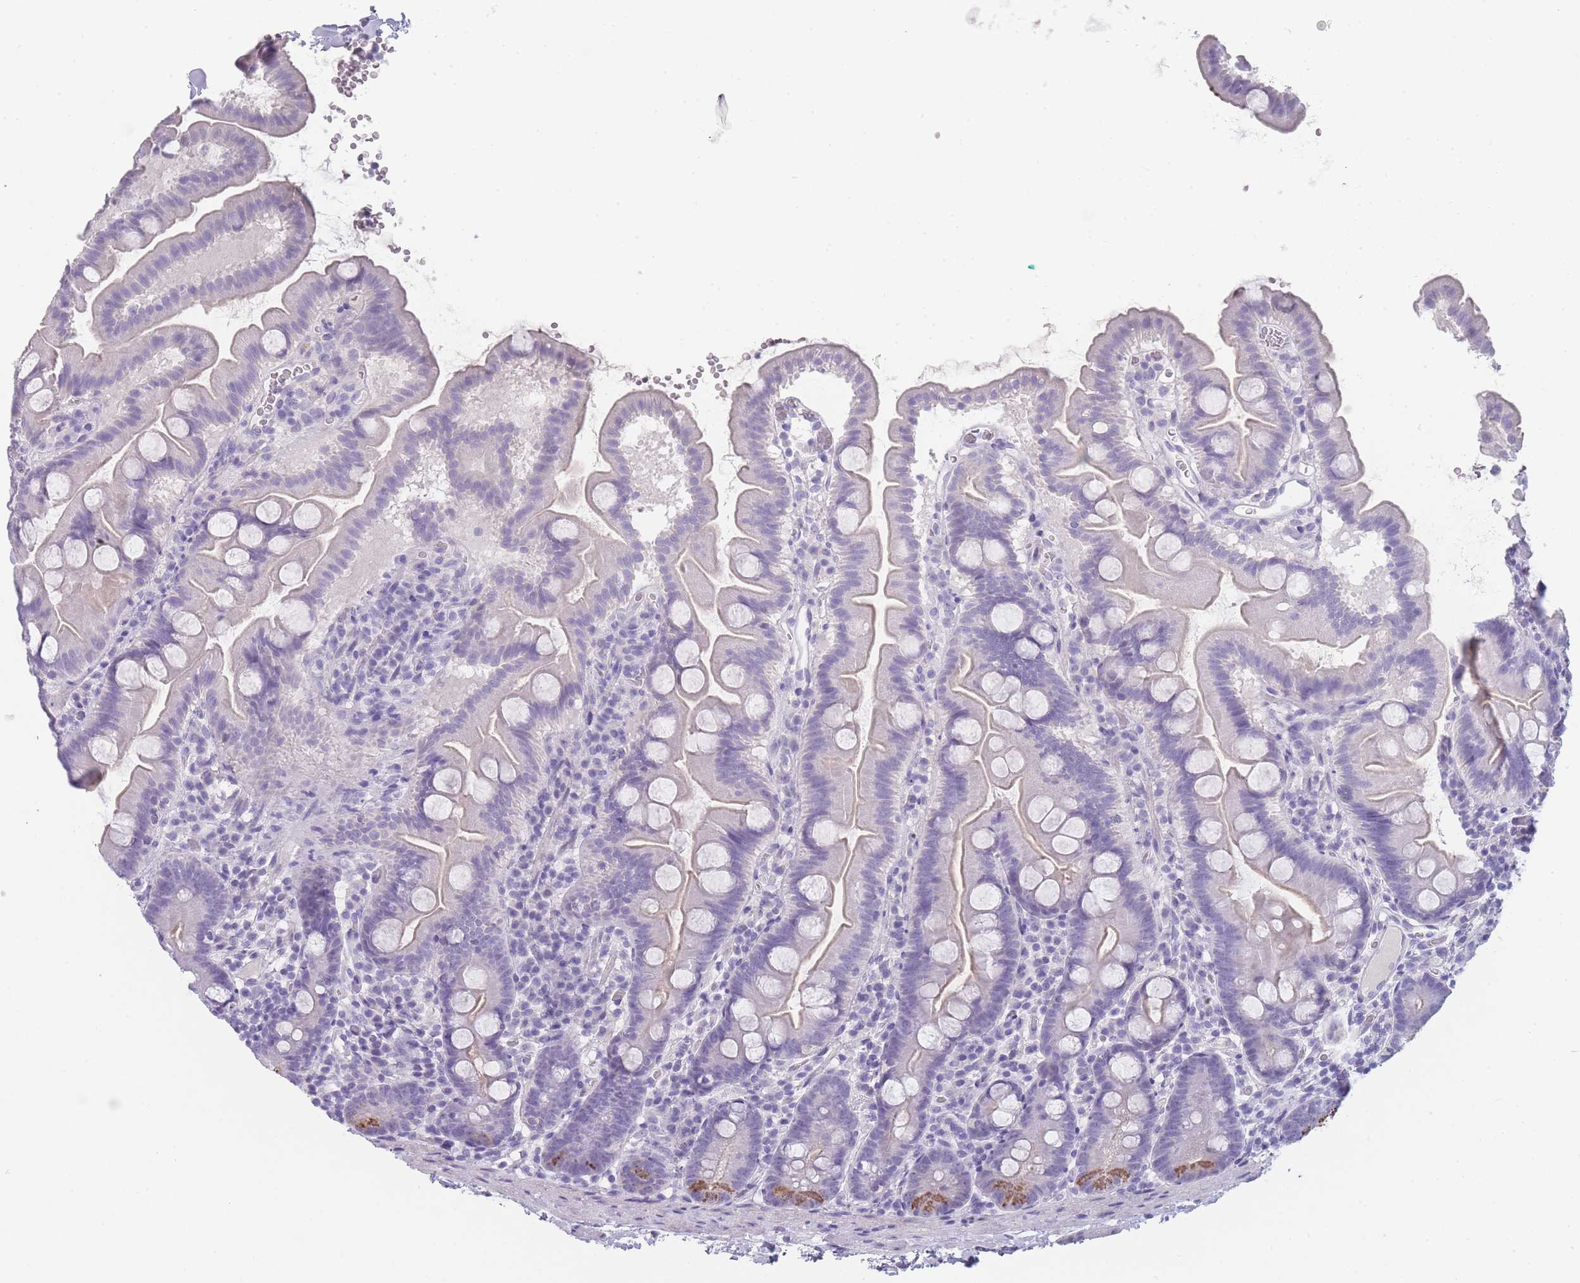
{"staining": {"intensity": "moderate", "quantity": "<25%", "location": "cytoplasmic/membranous"}, "tissue": "small intestine", "cell_type": "Glandular cells", "image_type": "normal", "snomed": [{"axis": "morphology", "description": "Normal tissue, NOS"}, {"axis": "topography", "description": "Small intestine"}], "caption": "Benign small intestine reveals moderate cytoplasmic/membranous staining in approximately <25% of glandular cells, visualized by immunohistochemistry.", "gene": "TCP11X1", "patient": {"sex": "female", "age": 68}}